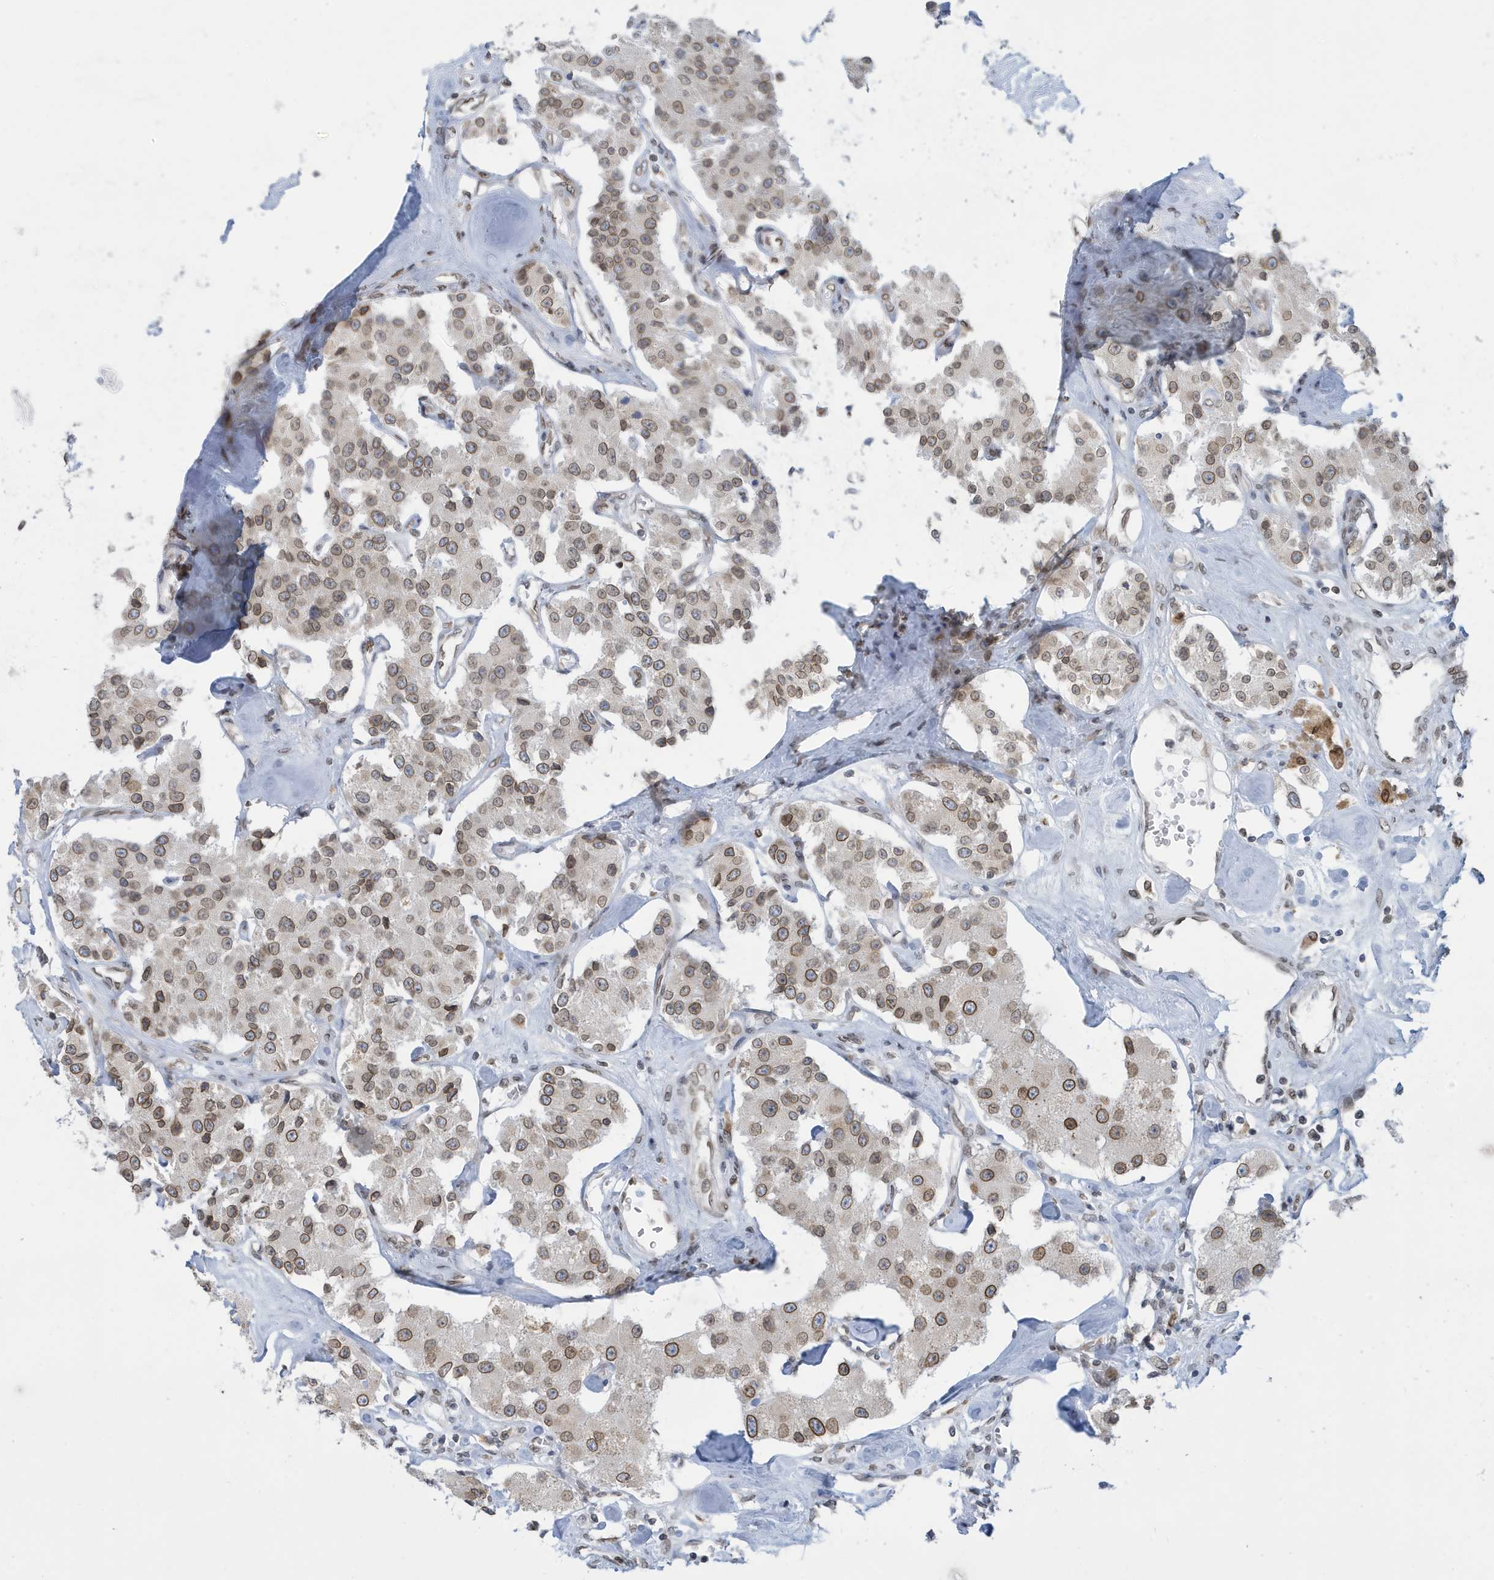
{"staining": {"intensity": "moderate", "quantity": ">75%", "location": "cytoplasmic/membranous,nuclear"}, "tissue": "carcinoid", "cell_type": "Tumor cells", "image_type": "cancer", "snomed": [{"axis": "morphology", "description": "Carcinoid, malignant, NOS"}, {"axis": "topography", "description": "Pancreas"}], "caption": "A photomicrograph of human carcinoid stained for a protein reveals moderate cytoplasmic/membranous and nuclear brown staining in tumor cells. Immunohistochemistry (ihc) stains the protein in brown and the nuclei are stained blue.", "gene": "PCYT1A", "patient": {"sex": "male", "age": 41}}